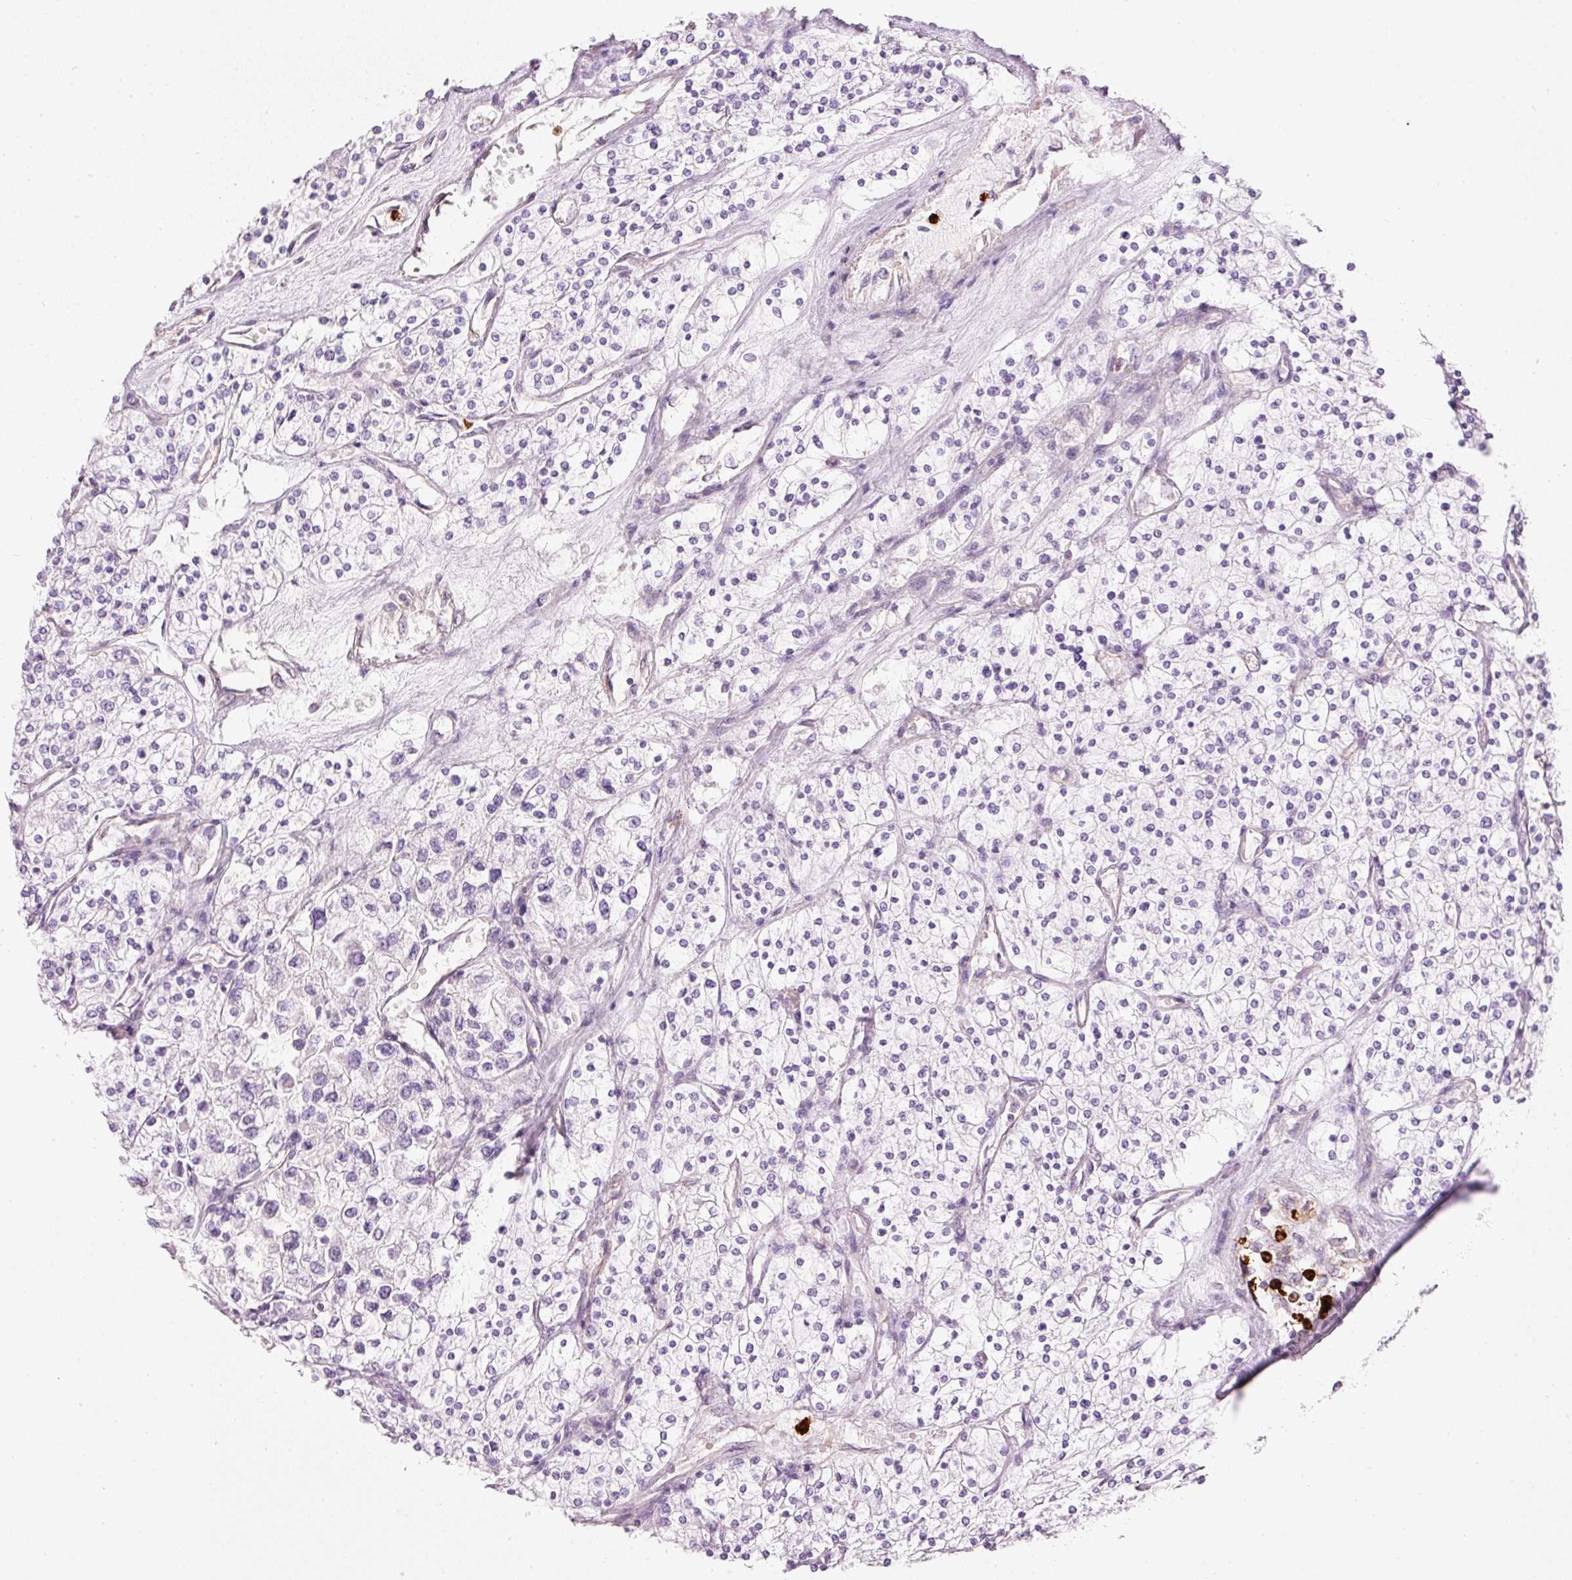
{"staining": {"intensity": "negative", "quantity": "none", "location": "none"}, "tissue": "renal cancer", "cell_type": "Tumor cells", "image_type": "cancer", "snomed": [{"axis": "morphology", "description": "Adenocarcinoma, NOS"}, {"axis": "topography", "description": "Kidney"}], "caption": "A micrograph of human adenocarcinoma (renal) is negative for staining in tumor cells.", "gene": "MAP3K3", "patient": {"sex": "male", "age": 80}}